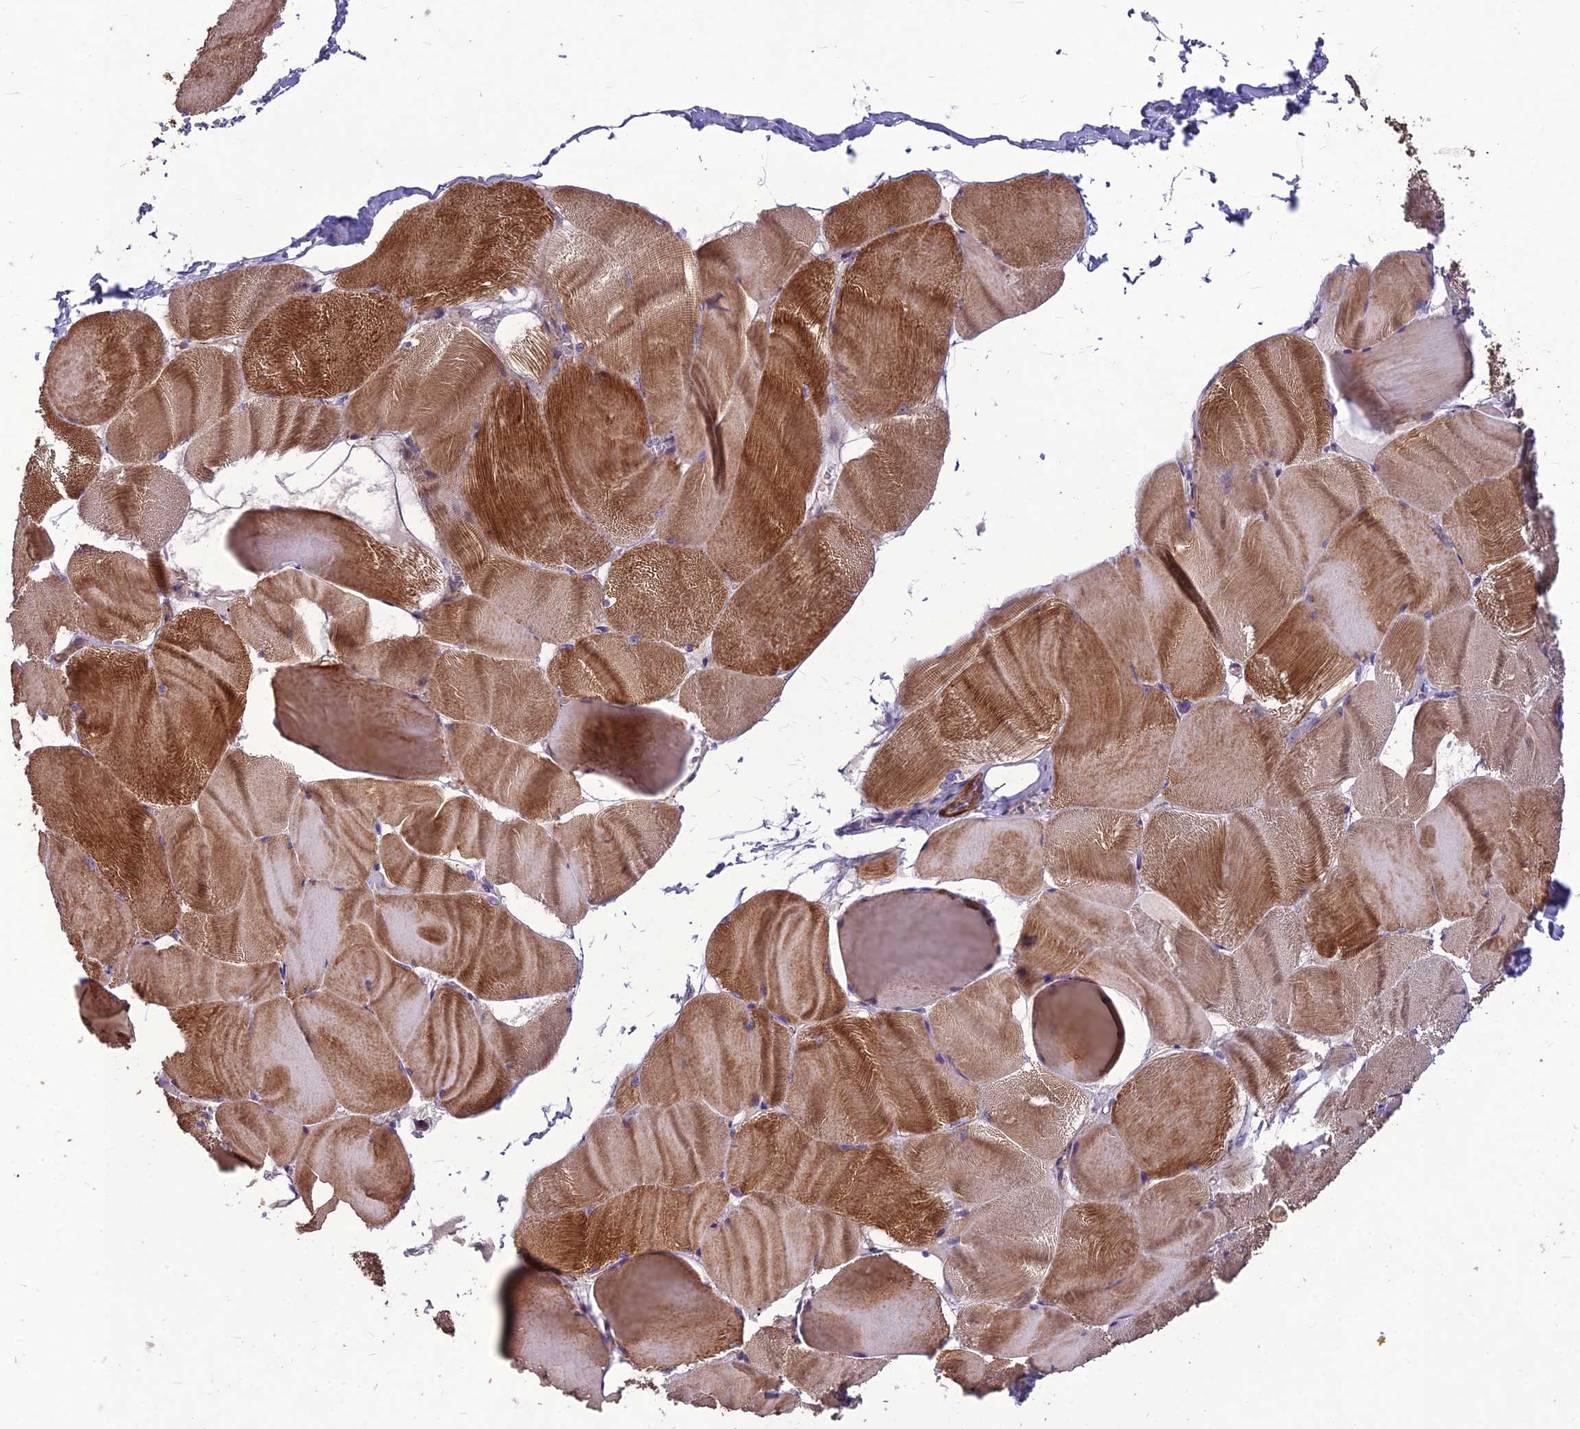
{"staining": {"intensity": "strong", "quantity": ">75%", "location": "cytoplasmic/membranous"}, "tissue": "skeletal muscle", "cell_type": "Myocytes", "image_type": "normal", "snomed": [{"axis": "morphology", "description": "Normal tissue, NOS"}, {"axis": "morphology", "description": "Basal cell carcinoma"}, {"axis": "topography", "description": "Skeletal muscle"}], "caption": "High-power microscopy captured an IHC micrograph of benign skeletal muscle, revealing strong cytoplasmic/membranous expression in approximately >75% of myocytes.", "gene": "CLUH", "patient": {"sex": "female", "age": 64}}